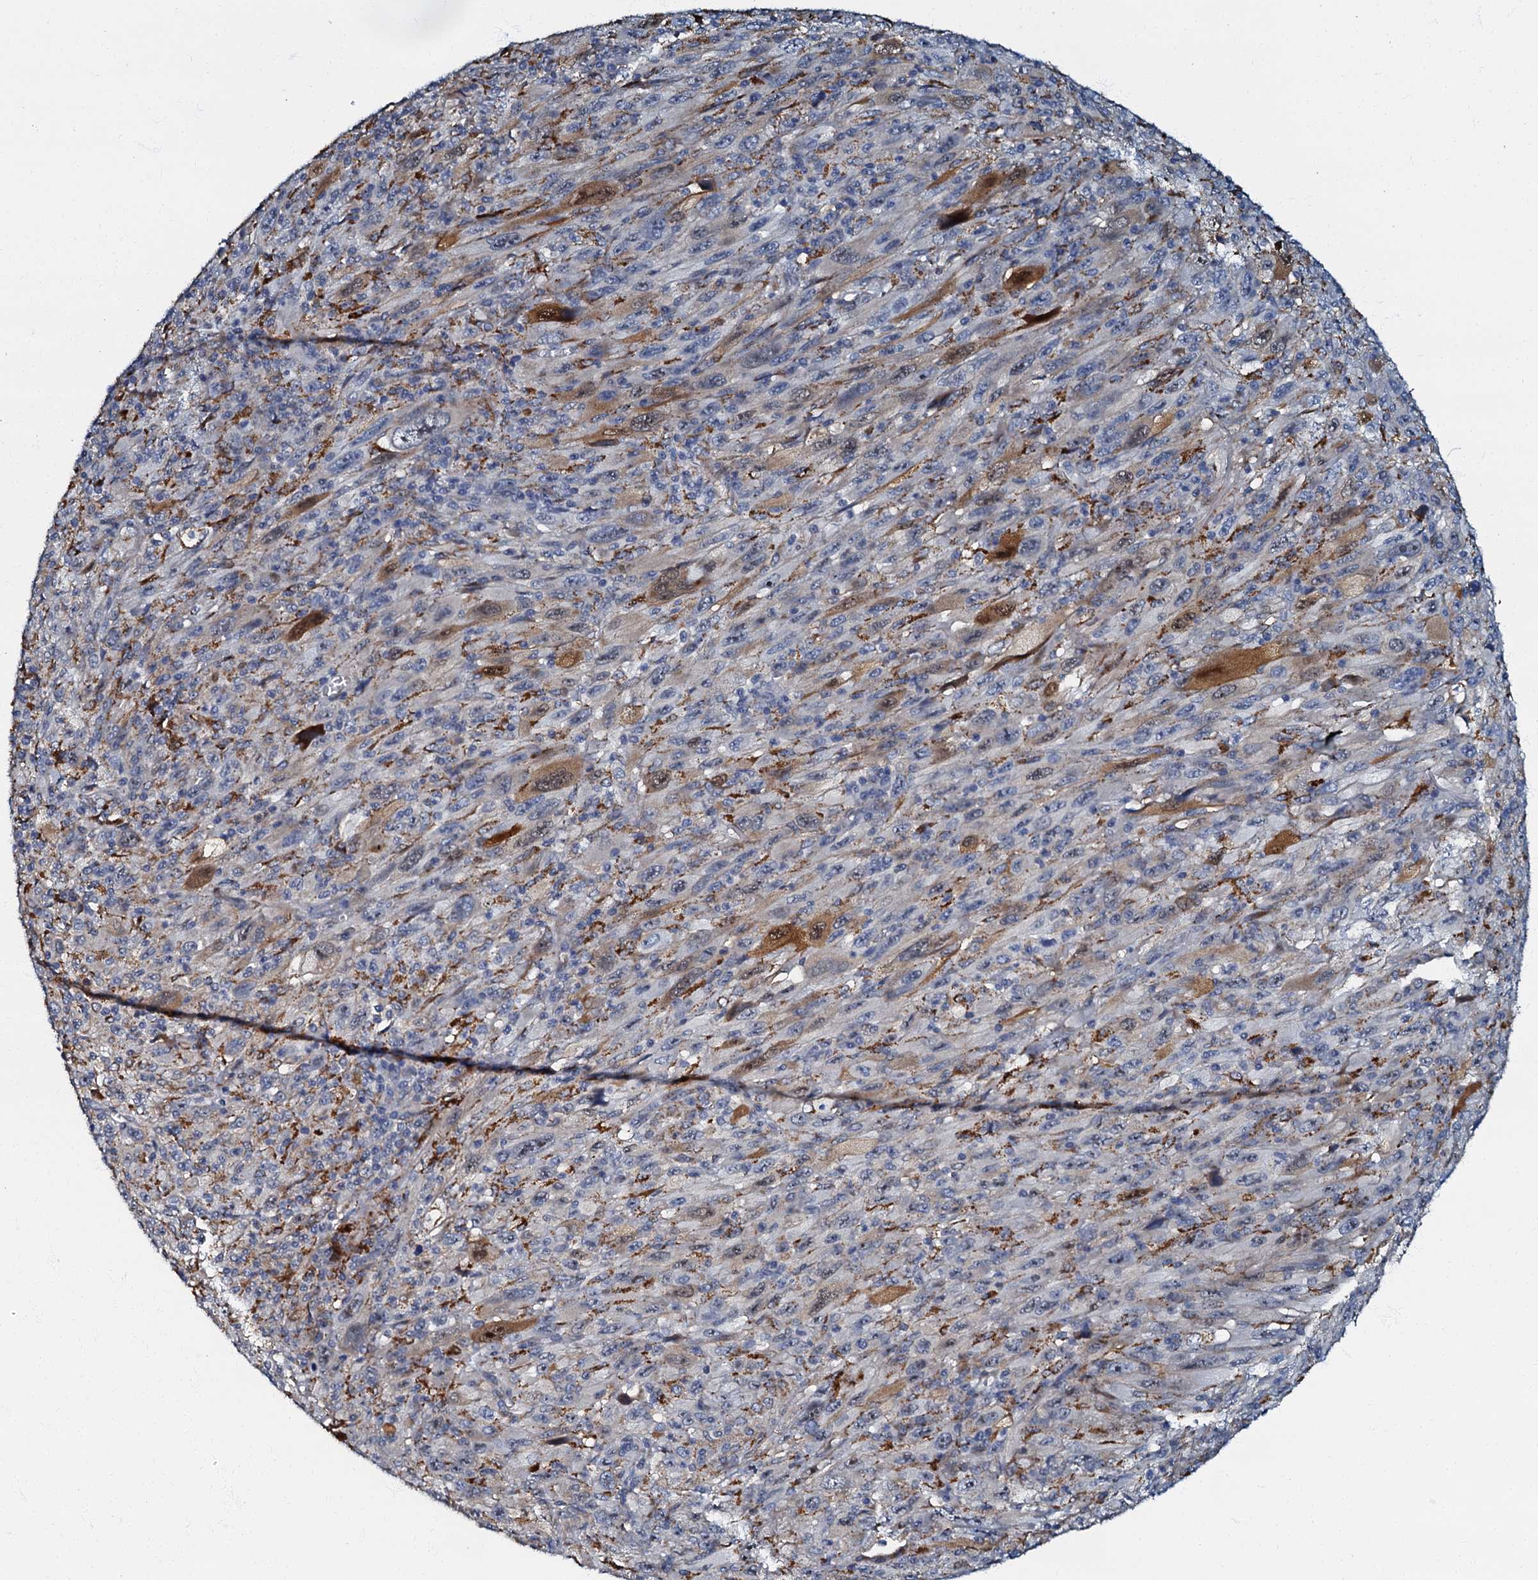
{"staining": {"intensity": "moderate", "quantity": "<25%", "location": "cytoplasmic/membranous,nuclear"}, "tissue": "melanoma", "cell_type": "Tumor cells", "image_type": "cancer", "snomed": [{"axis": "morphology", "description": "Malignant melanoma, Metastatic site"}, {"axis": "topography", "description": "Skin"}], "caption": "Immunohistochemical staining of malignant melanoma (metastatic site) displays moderate cytoplasmic/membranous and nuclear protein expression in about <25% of tumor cells.", "gene": "OLAH", "patient": {"sex": "female", "age": 56}}